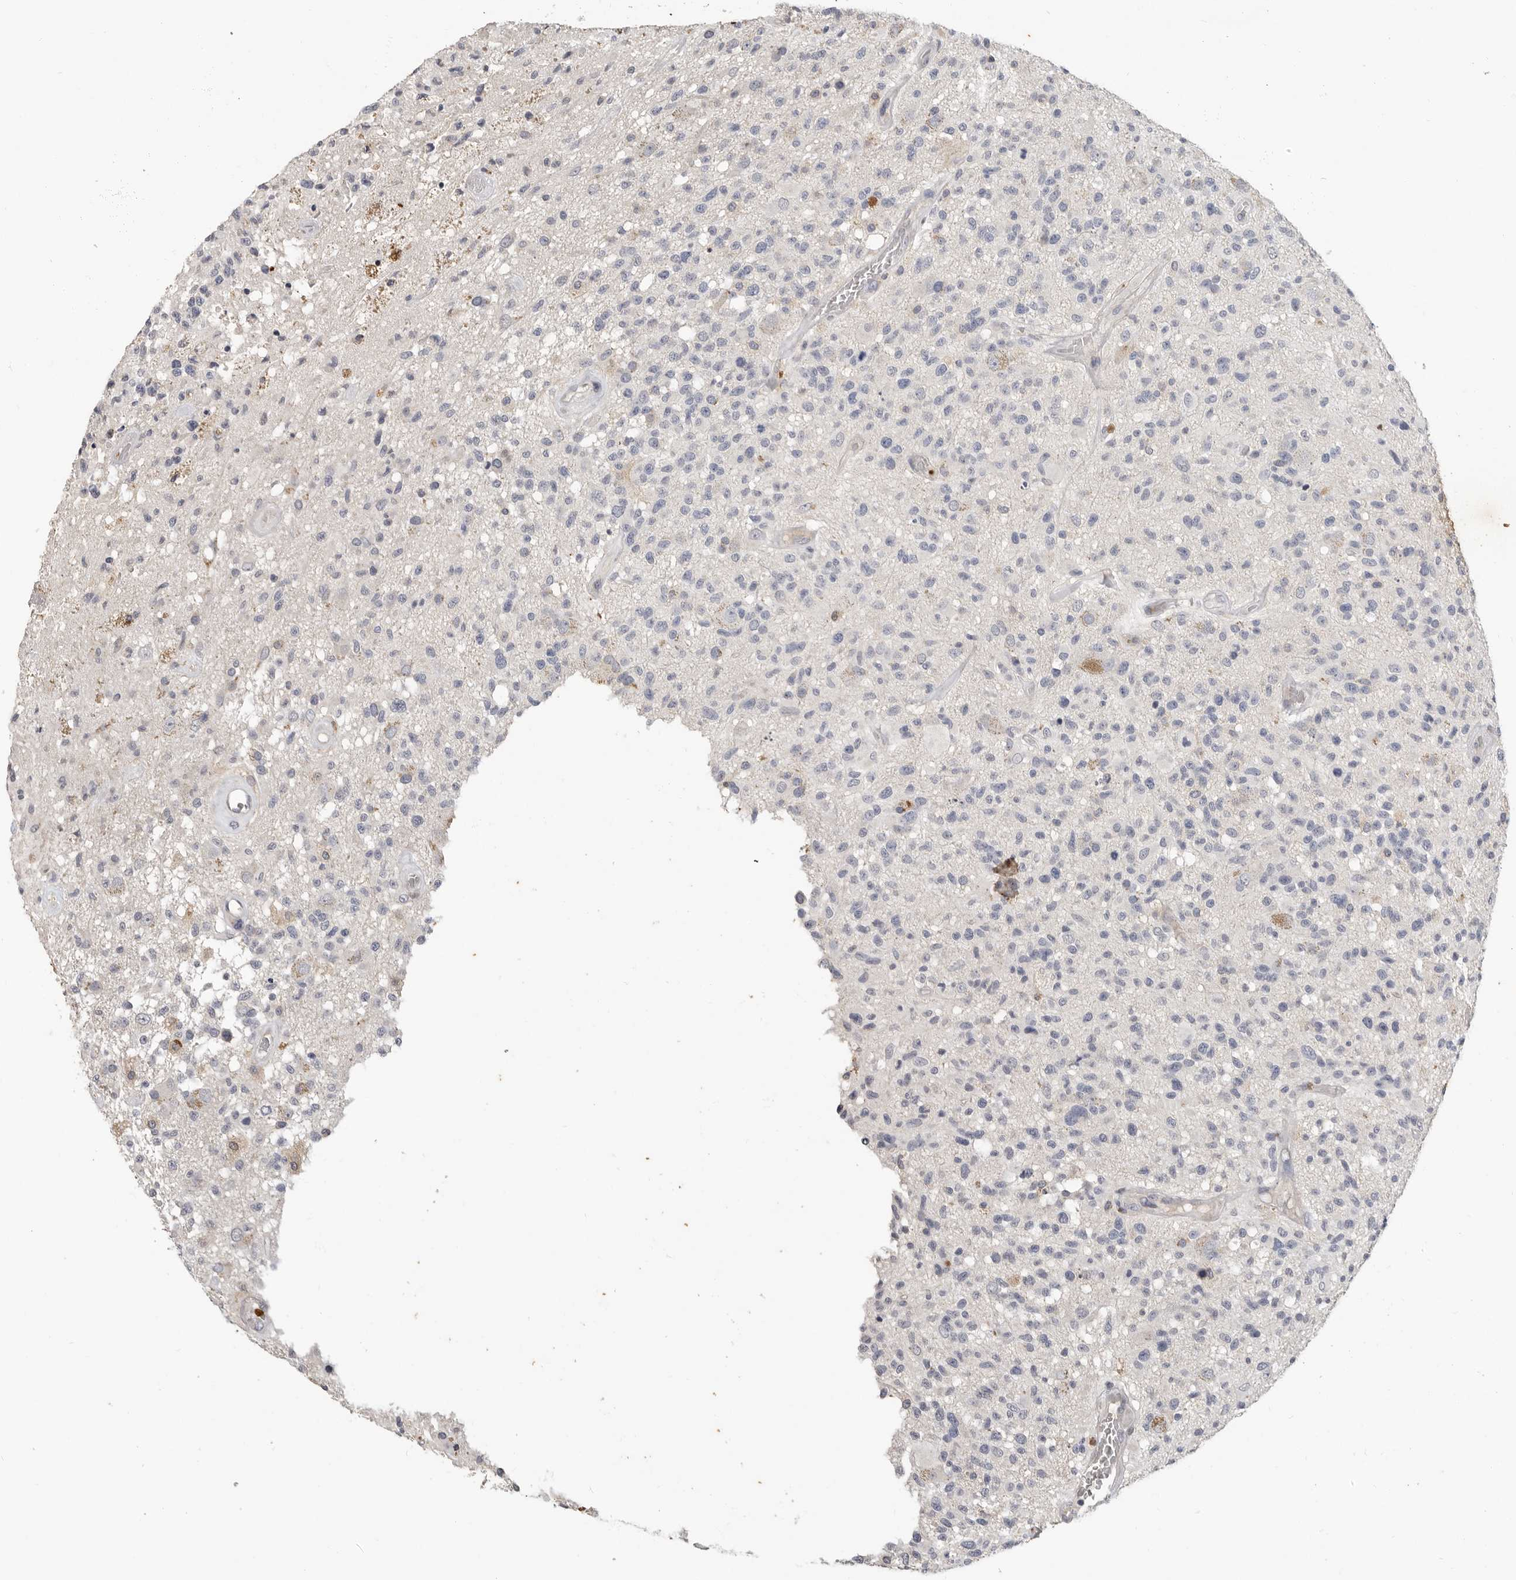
{"staining": {"intensity": "negative", "quantity": "none", "location": "none"}, "tissue": "glioma", "cell_type": "Tumor cells", "image_type": "cancer", "snomed": [{"axis": "morphology", "description": "Glioma, malignant, High grade"}, {"axis": "morphology", "description": "Glioblastoma, NOS"}, {"axis": "topography", "description": "Brain"}], "caption": "Tumor cells show no significant positivity in glioma.", "gene": "LTBR", "patient": {"sex": "male", "age": 60}}